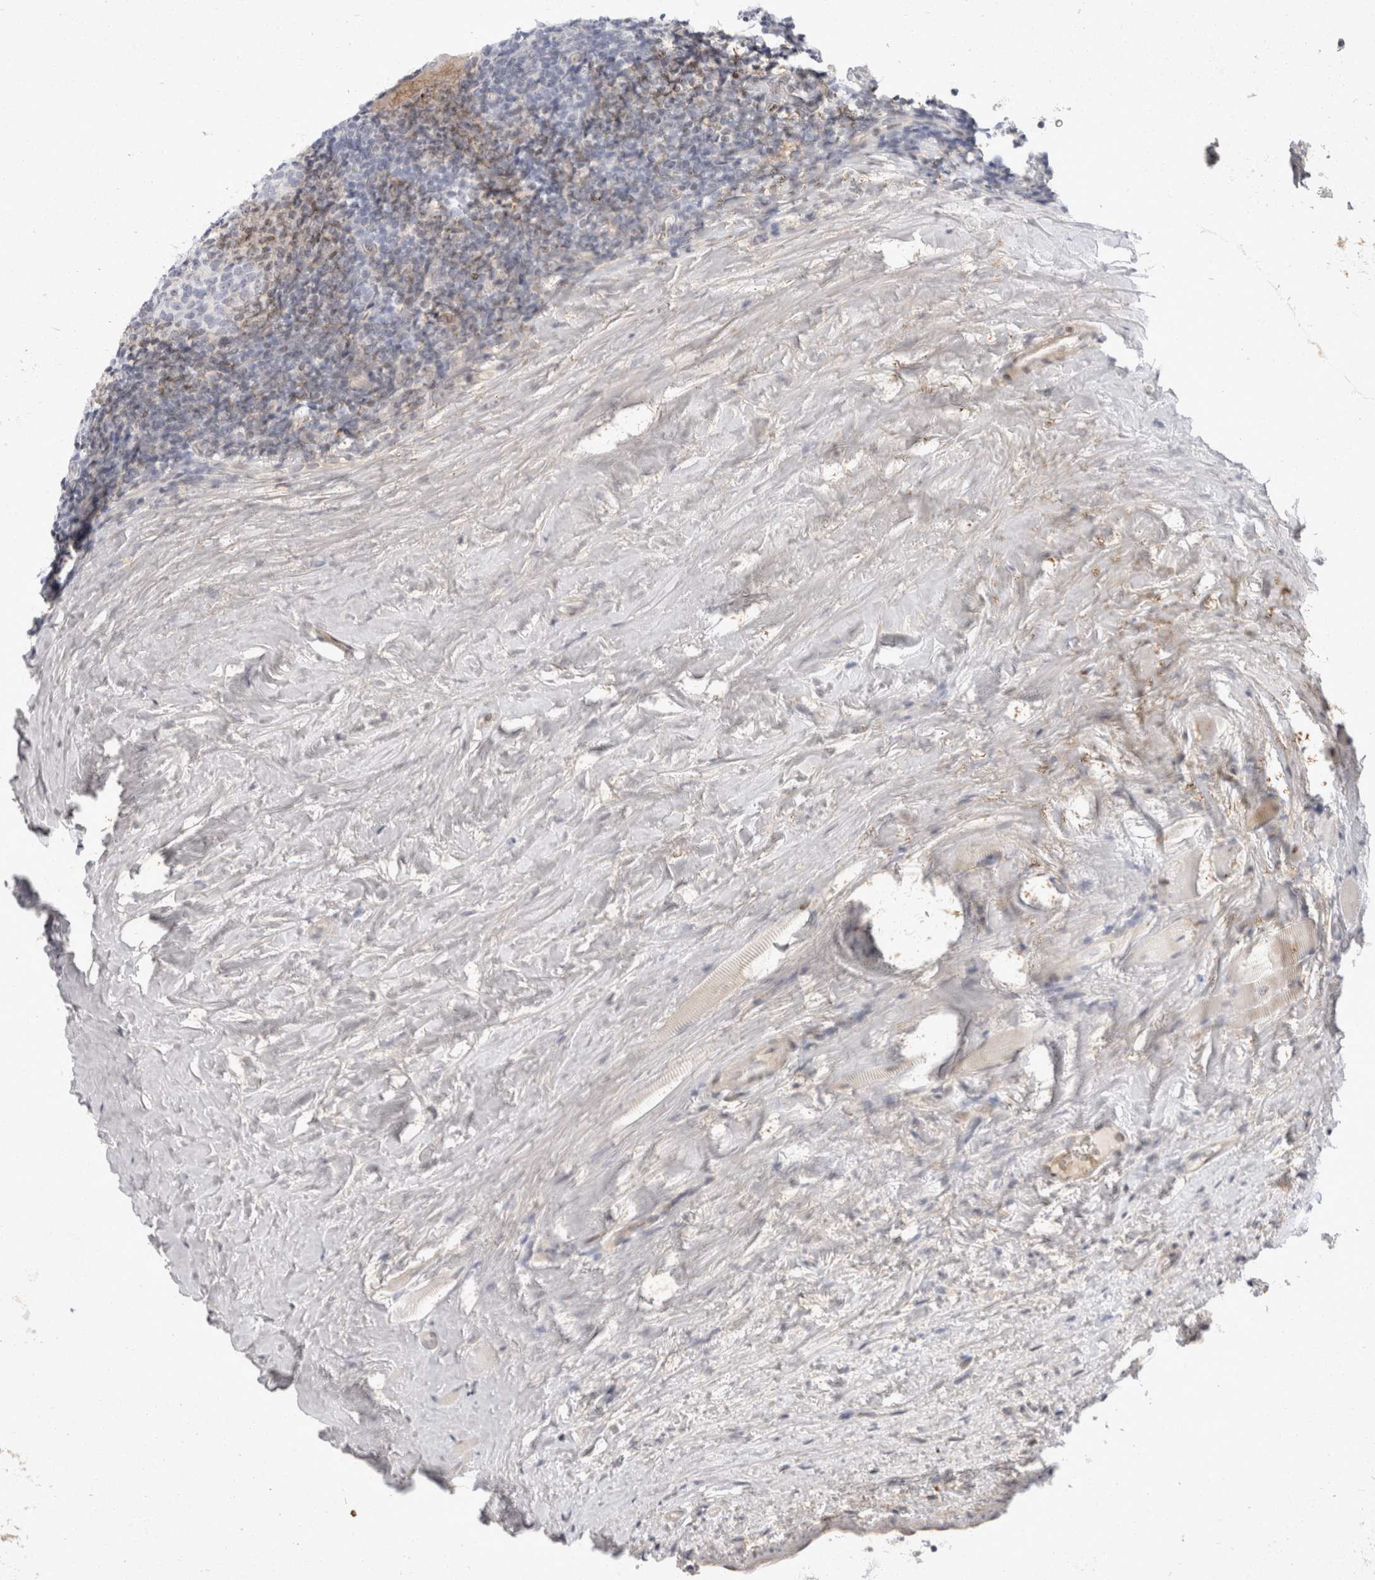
{"staining": {"intensity": "negative", "quantity": "none", "location": "none"}, "tissue": "tonsil", "cell_type": "Germinal center cells", "image_type": "normal", "snomed": [{"axis": "morphology", "description": "Normal tissue, NOS"}, {"axis": "topography", "description": "Tonsil"}], "caption": "This is a image of immunohistochemistry staining of benign tonsil, which shows no expression in germinal center cells.", "gene": "TOM1L2", "patient": {"sex": "male", "age": 37}}